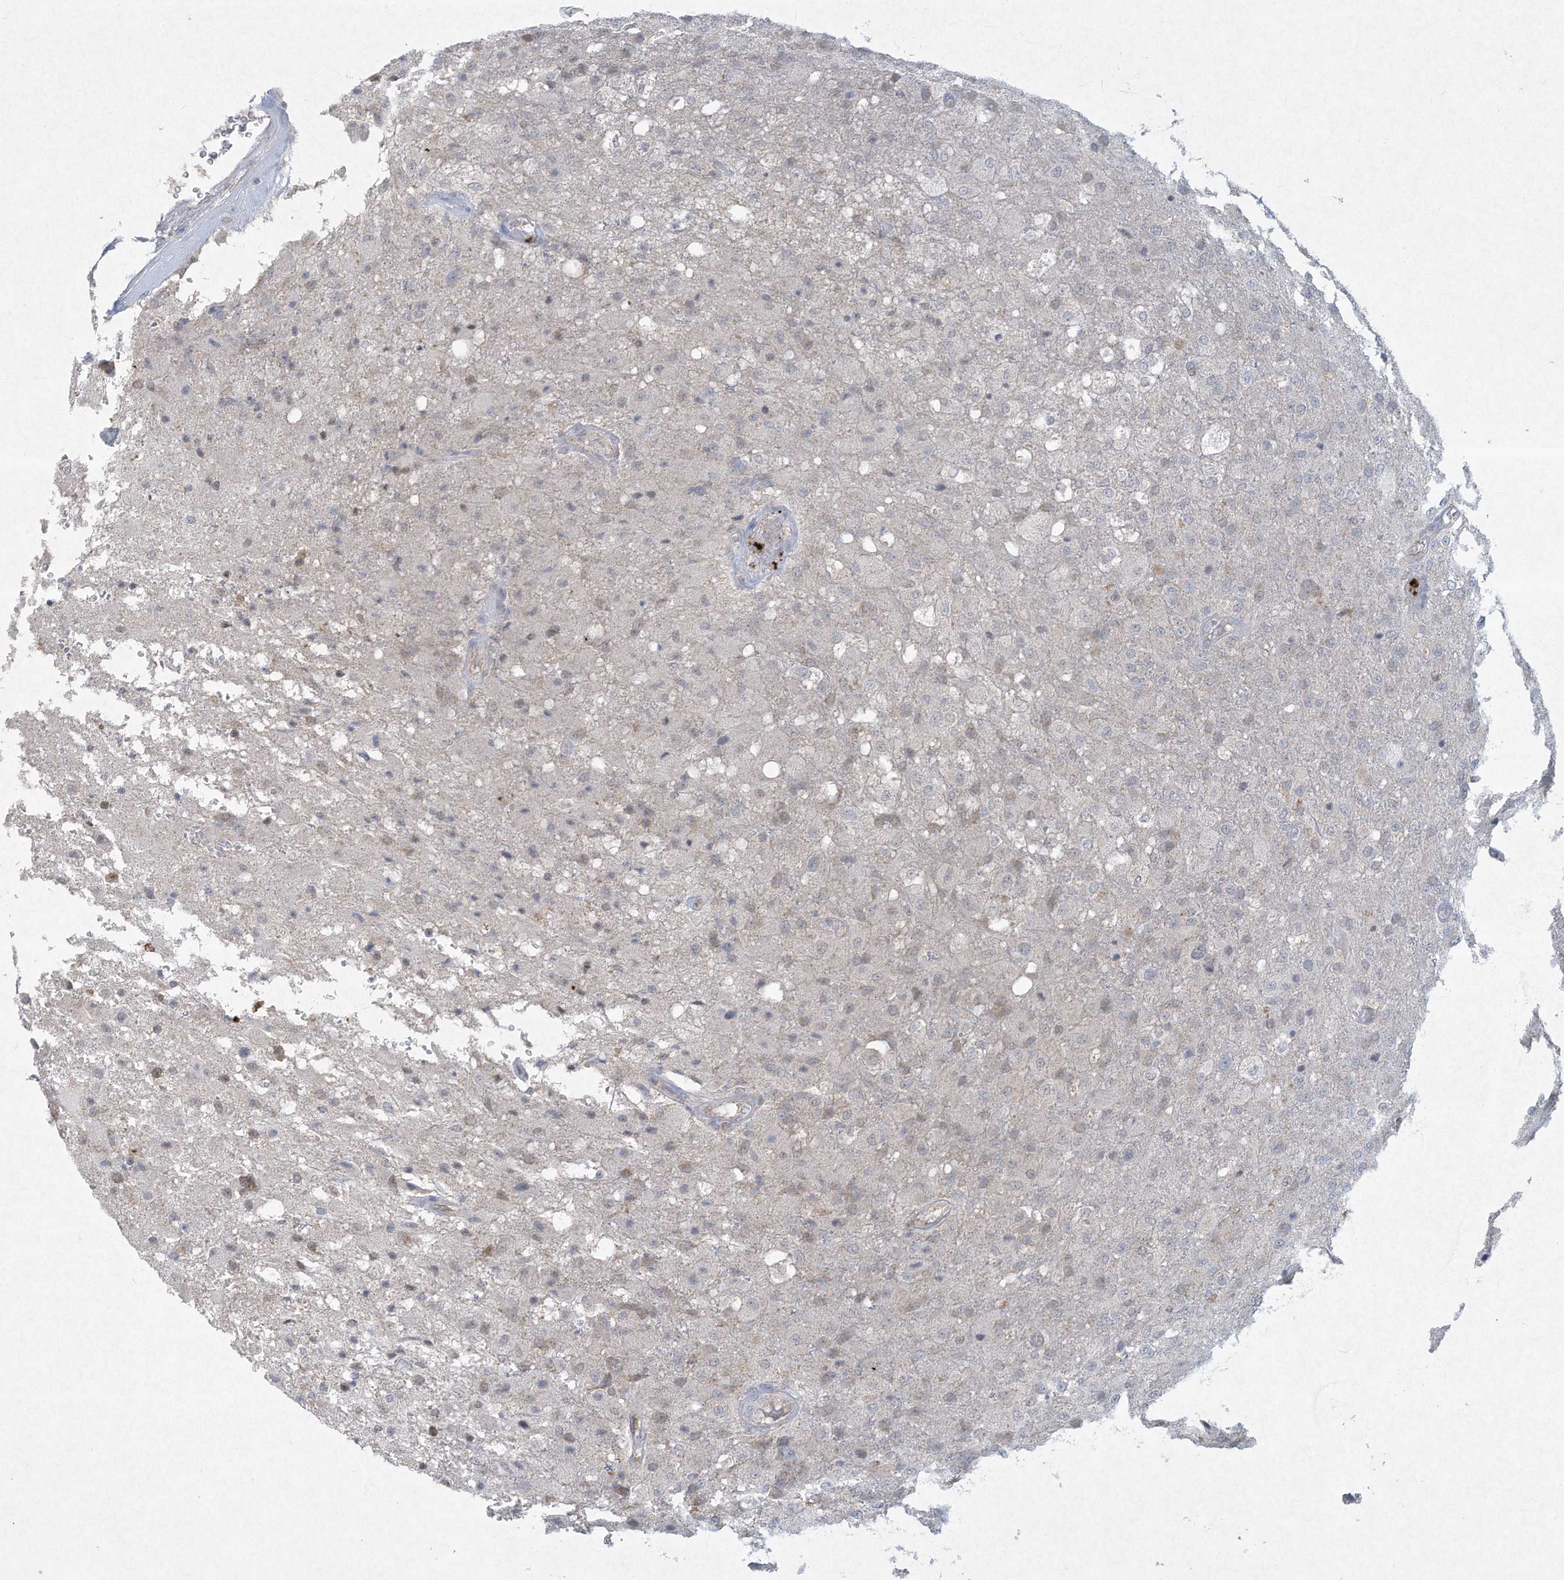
{"staining": {"intensity": "negative", "quantity": "none", "location": "none"}, "tissue": "glioma", "cell_type": "Tumor cells", "image_type": "cancer", "snomed": [{"axis": "morphology", "description": "Normal tissue, NOS"}, {"axis": "morphology", "description": "Glioma, malignant, High grade"}, {"axis": "topography", "description": "Cerebral cortex"}], "caption": "Tumor cells show no significant protein expression in glioma.", "gene": "CHRNA4", "patient": {"sex": "male", "age": 77}}